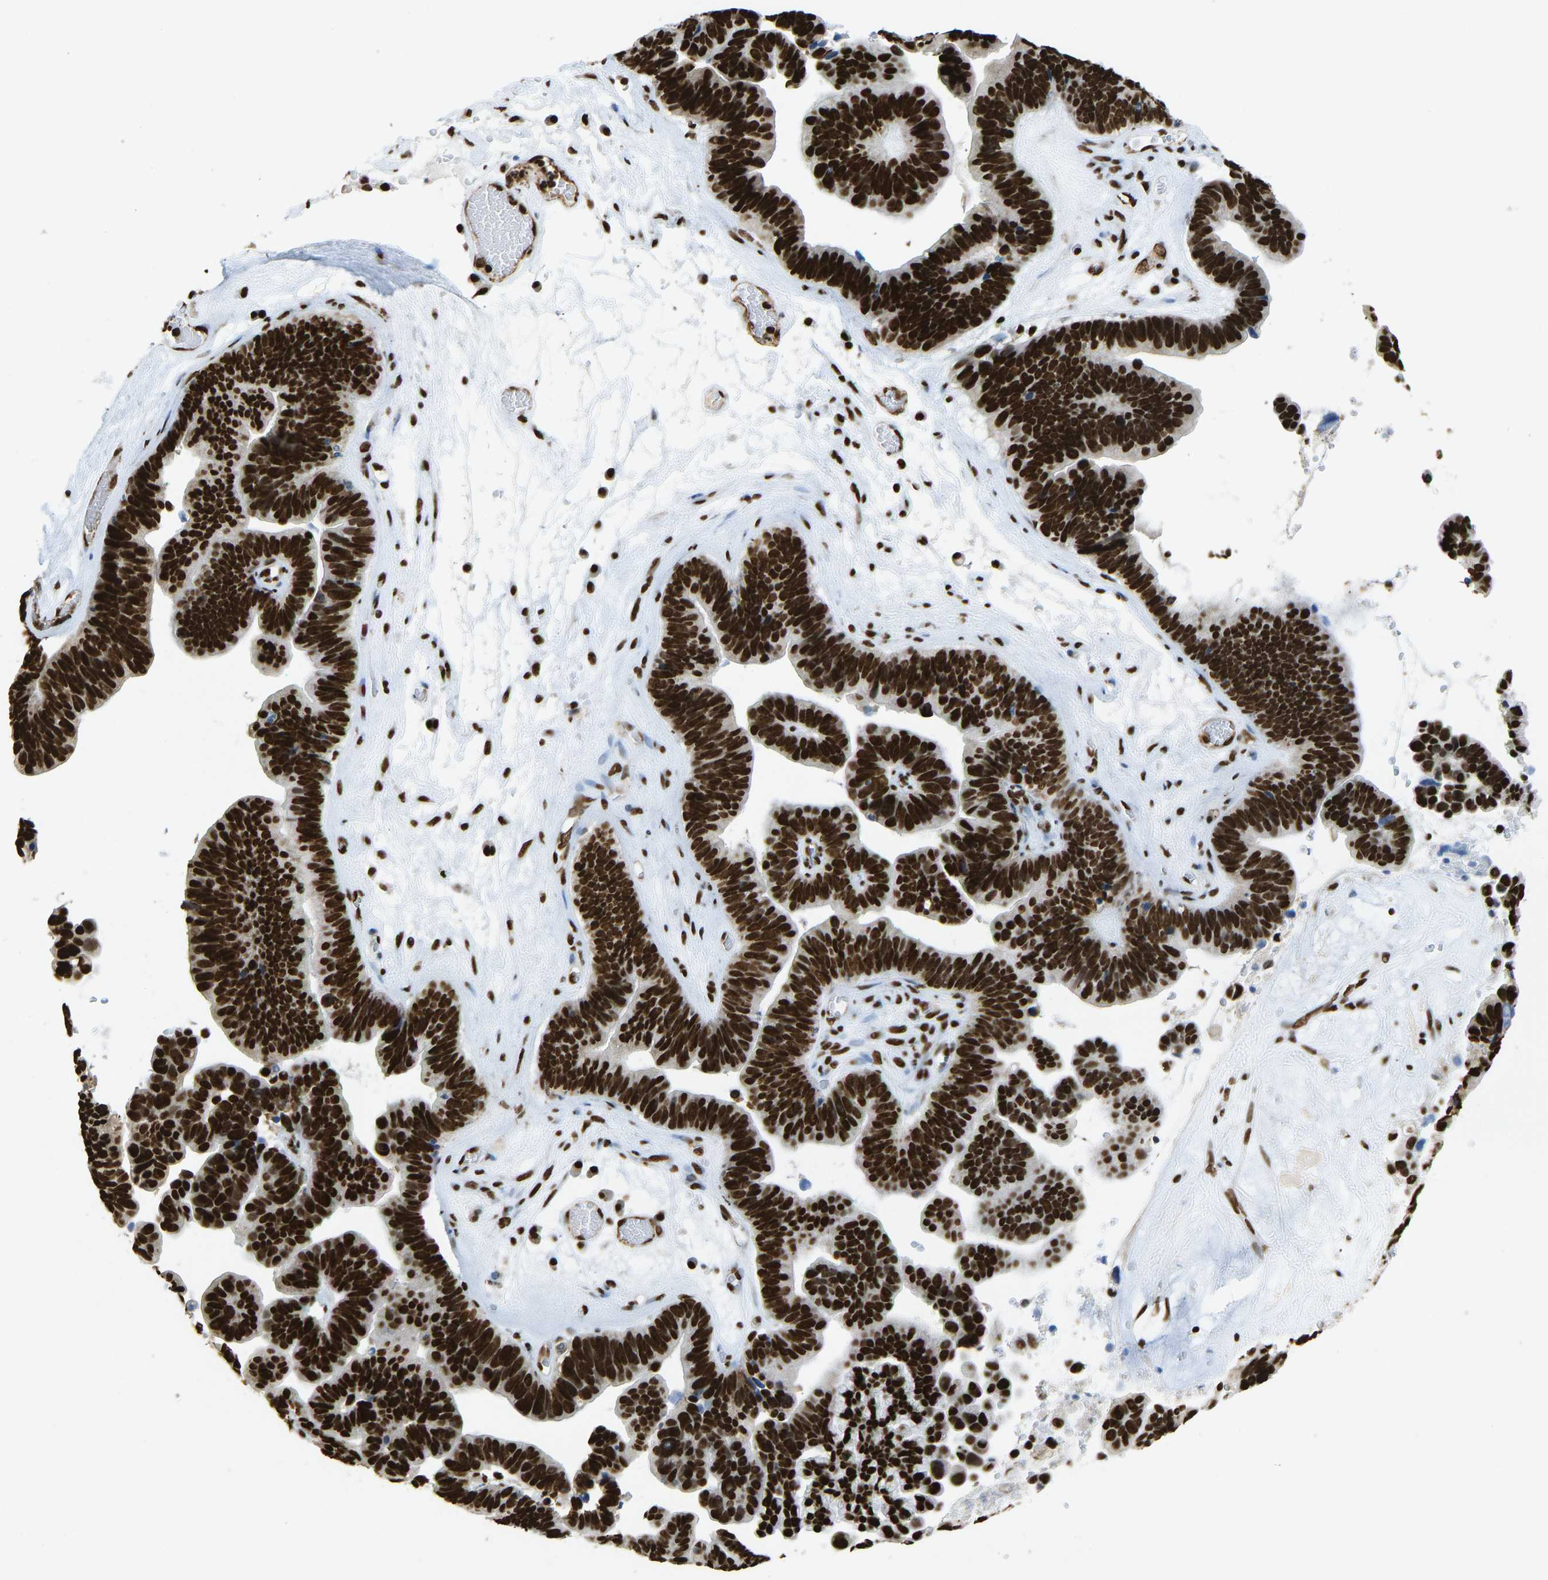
{"staining": {"intensity": "strong", "quantity": ">75%", "location": "nuclear"}, "tissue": "ovarian cancer", "cell_type": "Tumor cells", "image_type": "cancer", "snomed": [{"axis": "morphology", "description": "Cystadenocarcinoma, serous, NOS"}, {"axis": "topography", "description": "Ovary"}], "caption": "Ovarian cancer (serous cystadenocarcinoma) was stained to show a protein in brown. There is high levels of strong nuclear positivity in about >75% of tumor cells.", "gene": "ZSCAN20", "patient": {"sex": "female", "age": 56}}